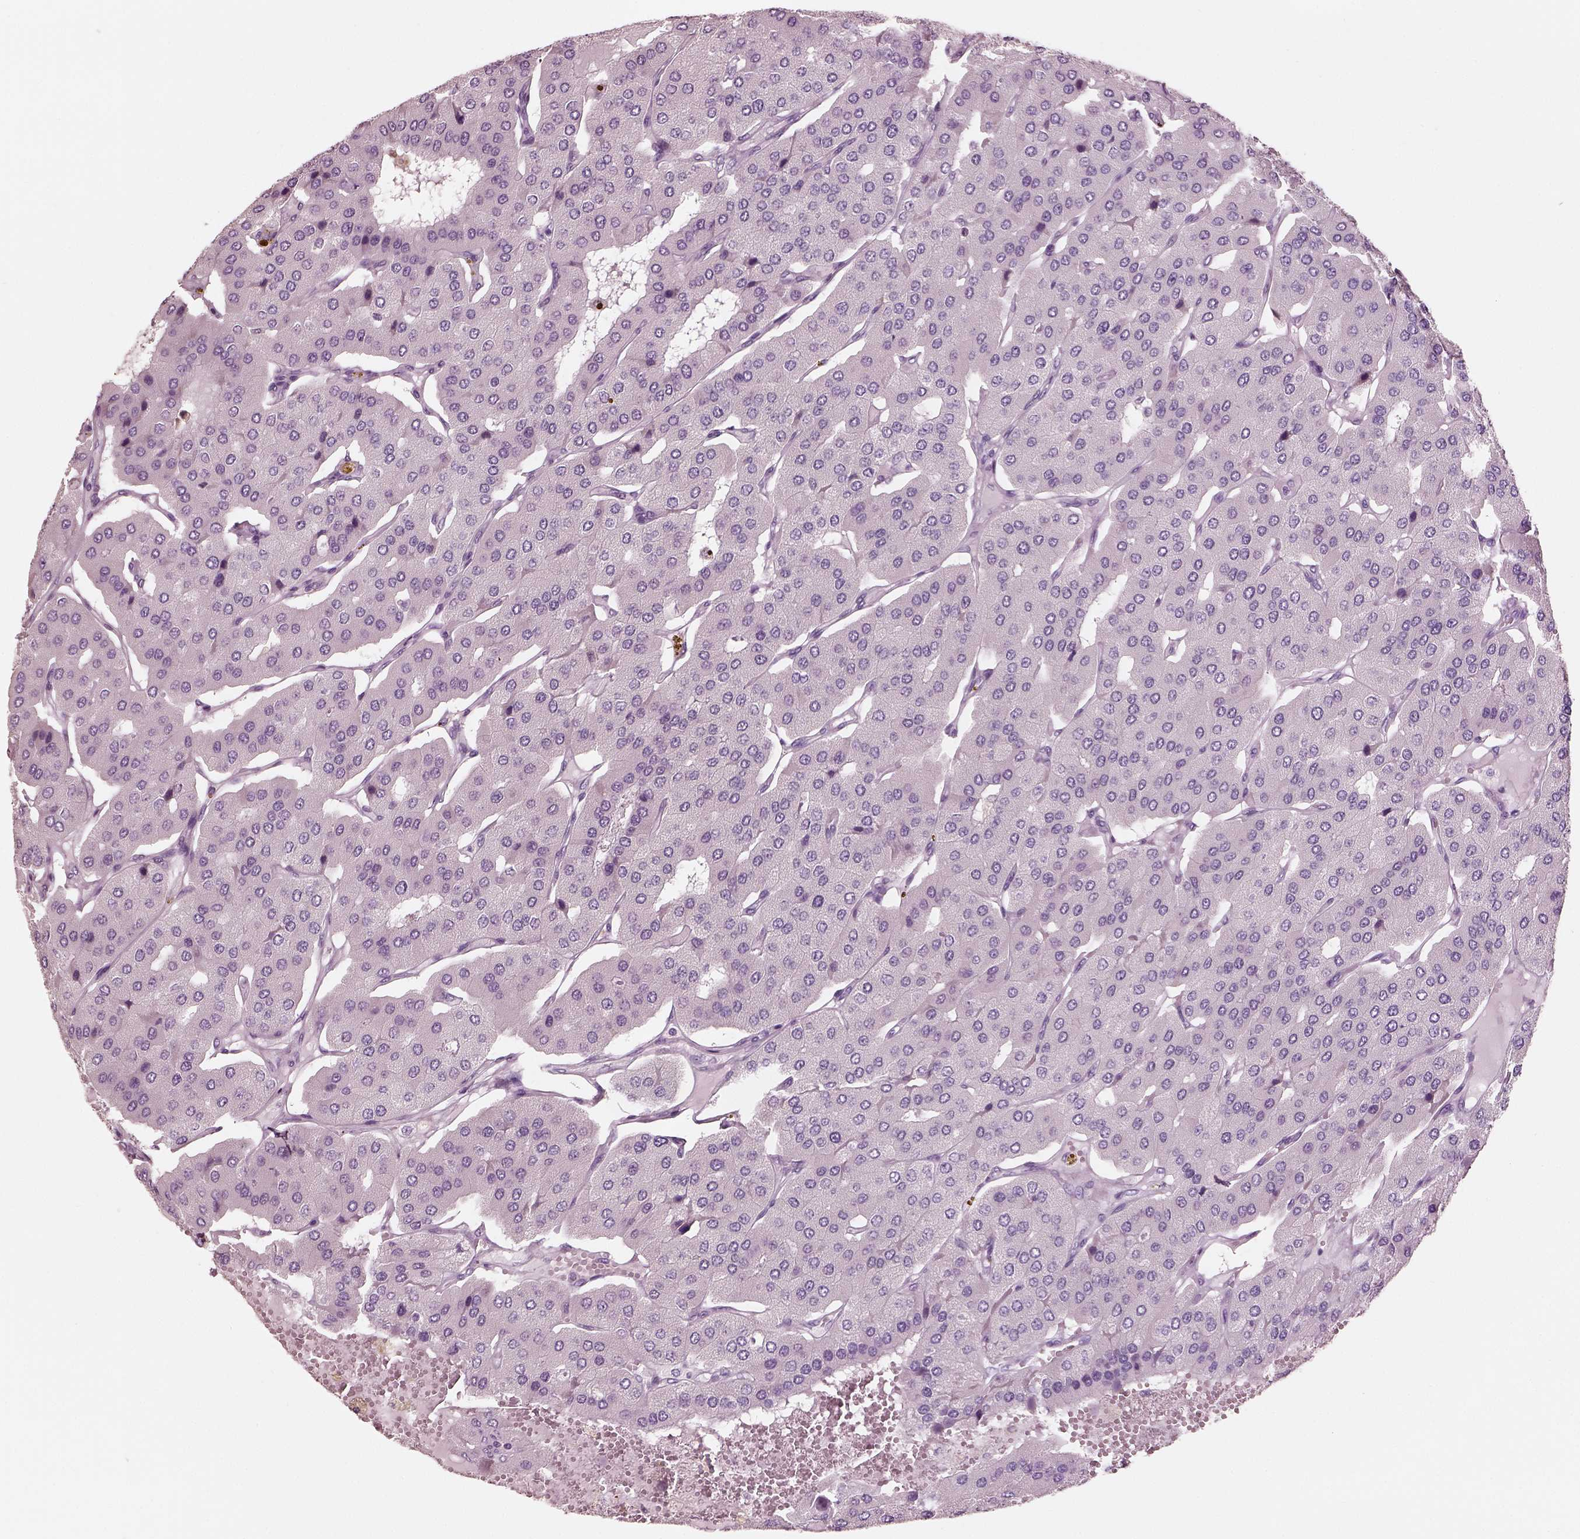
{"staining": {"intensity": "negative", "quantity": "none", "location": "none"}, "tissue": "parathyroid gland", "cell_type": "Glandular cells", "image_type": "normal", "snomed": [{"axis": "morphology", "description": "Normal tissue, NOS"}, {"axis": "morphology", "description": "Adenoma, NOS"}, {"axis": "topography", "description": "Parathyroid gland"}], "caption": "A high-resolution photomicrograph shows IHC staining of normal parathyroid gland, which displays no significant staining in glandular cells.", "gene": "ELSPBP1", "patient": {"sex": "female", "age": 86}}